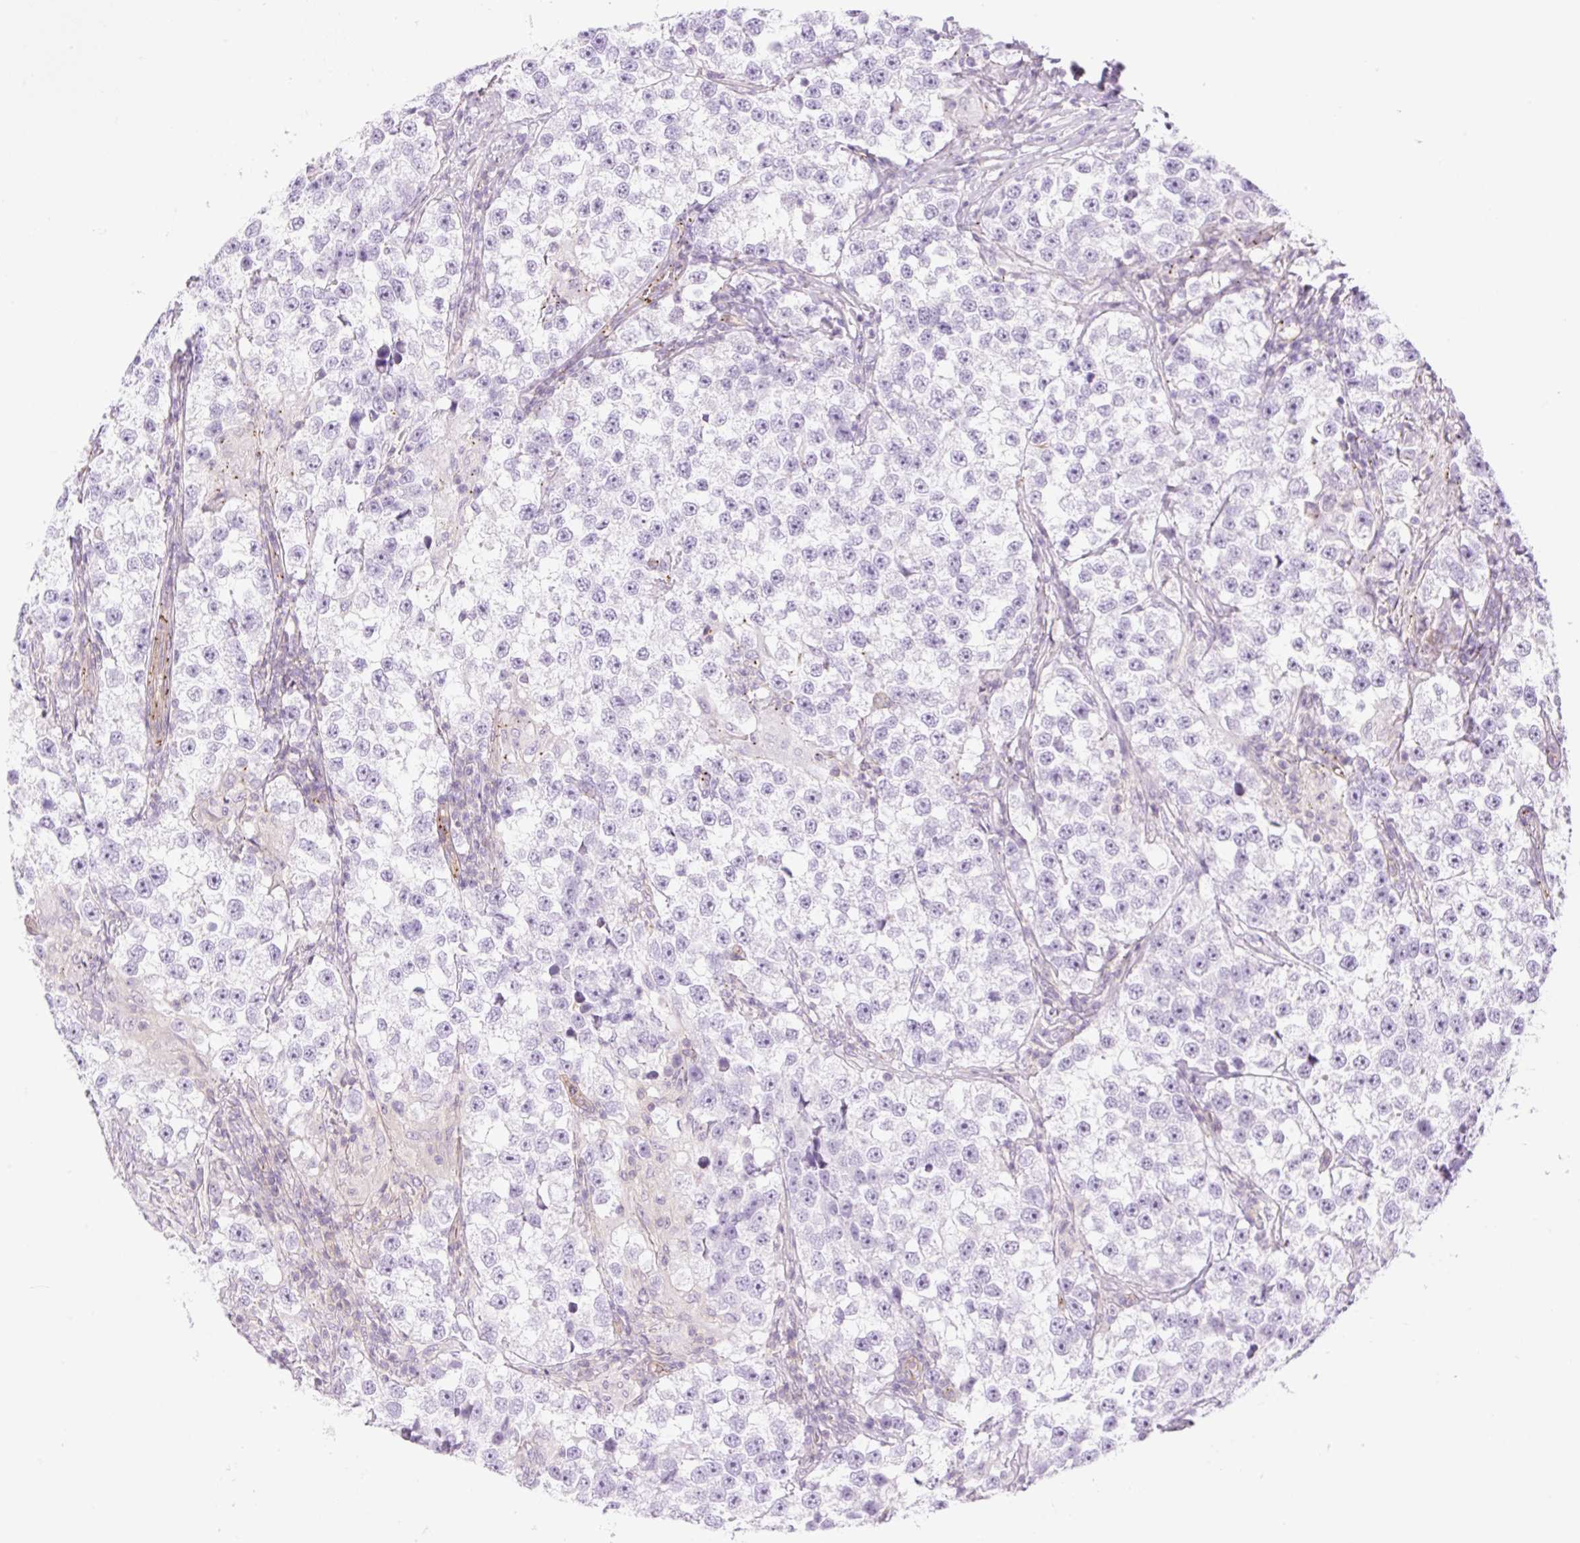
{"staining": {"intensity": "negative", "quantity": "none", "location": "none"}, "tissue": "testis cancer", "cell_type": "Tumor cells", "image_type": "cancer", "snomed": [{"axis": "morphology", "description": "Seminoma, NOS"}, {"axis": "topography", "description": "Testis"}], "caption": "Tumor cells are negative for protein expression in human seminoma (testis).", "gene": "EHD3", "patient": {"sex": "male", "age": 46}}